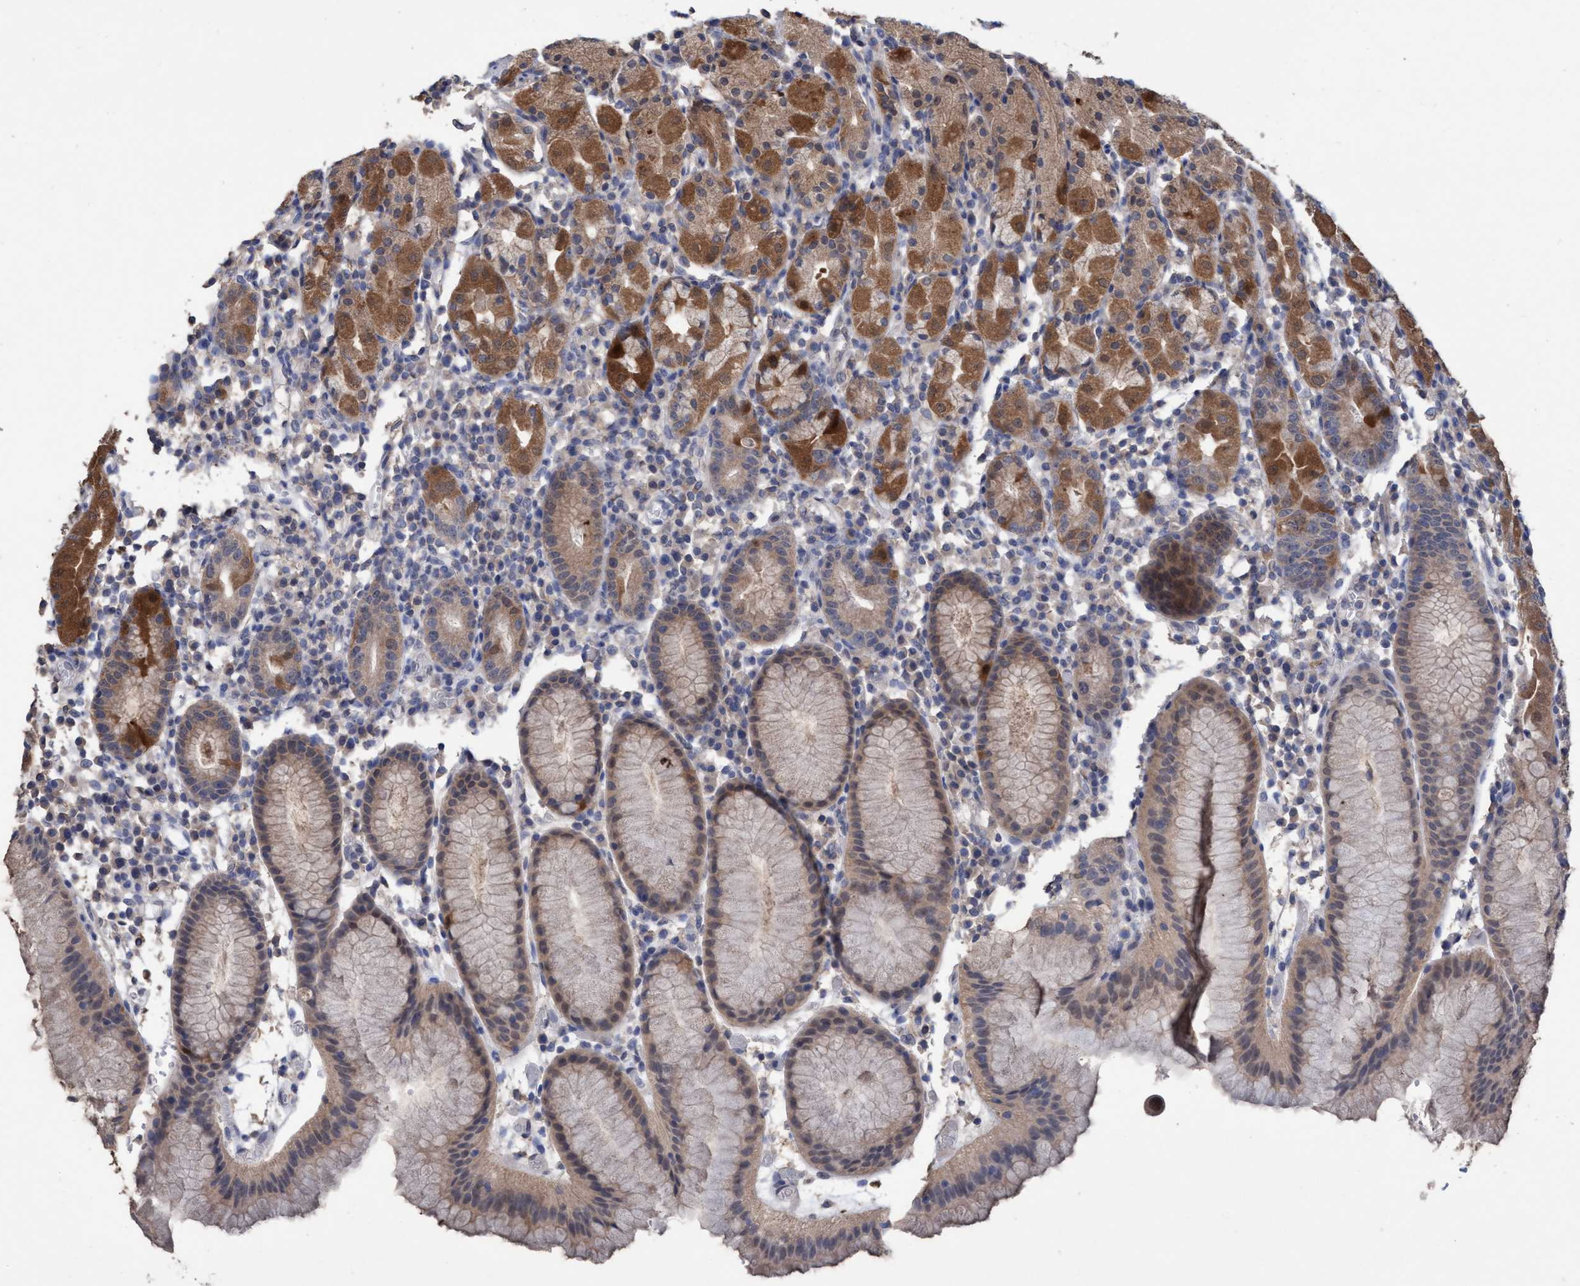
{"staining": {"intensity": "moderate", "quantity": "25%-75%", "location": "cytoplasmic/membranous"}, "tissue": "stomach", "cell_type": "Glandular cells", "image_type": "normal", "snomed": [{"axis": "morphology", "description": "Normal tissue, NOS"}, {"axis": "topography", "description": "Stomach"}, {"axis": "topography", "description": "Stomach, lower"}], "caption": "Protein staining by immunohistochemistry reveals moderate cytoplasmic/membranous expression in approximately 25%-75% of glandular cells in normal stomach. (DAB (3,3'-diaminobenzidine) IHC, brown staining for protein, blue staining for nuclei).", "gene": "GLOD4", "patient": {"sex": "female", "age": 75}}